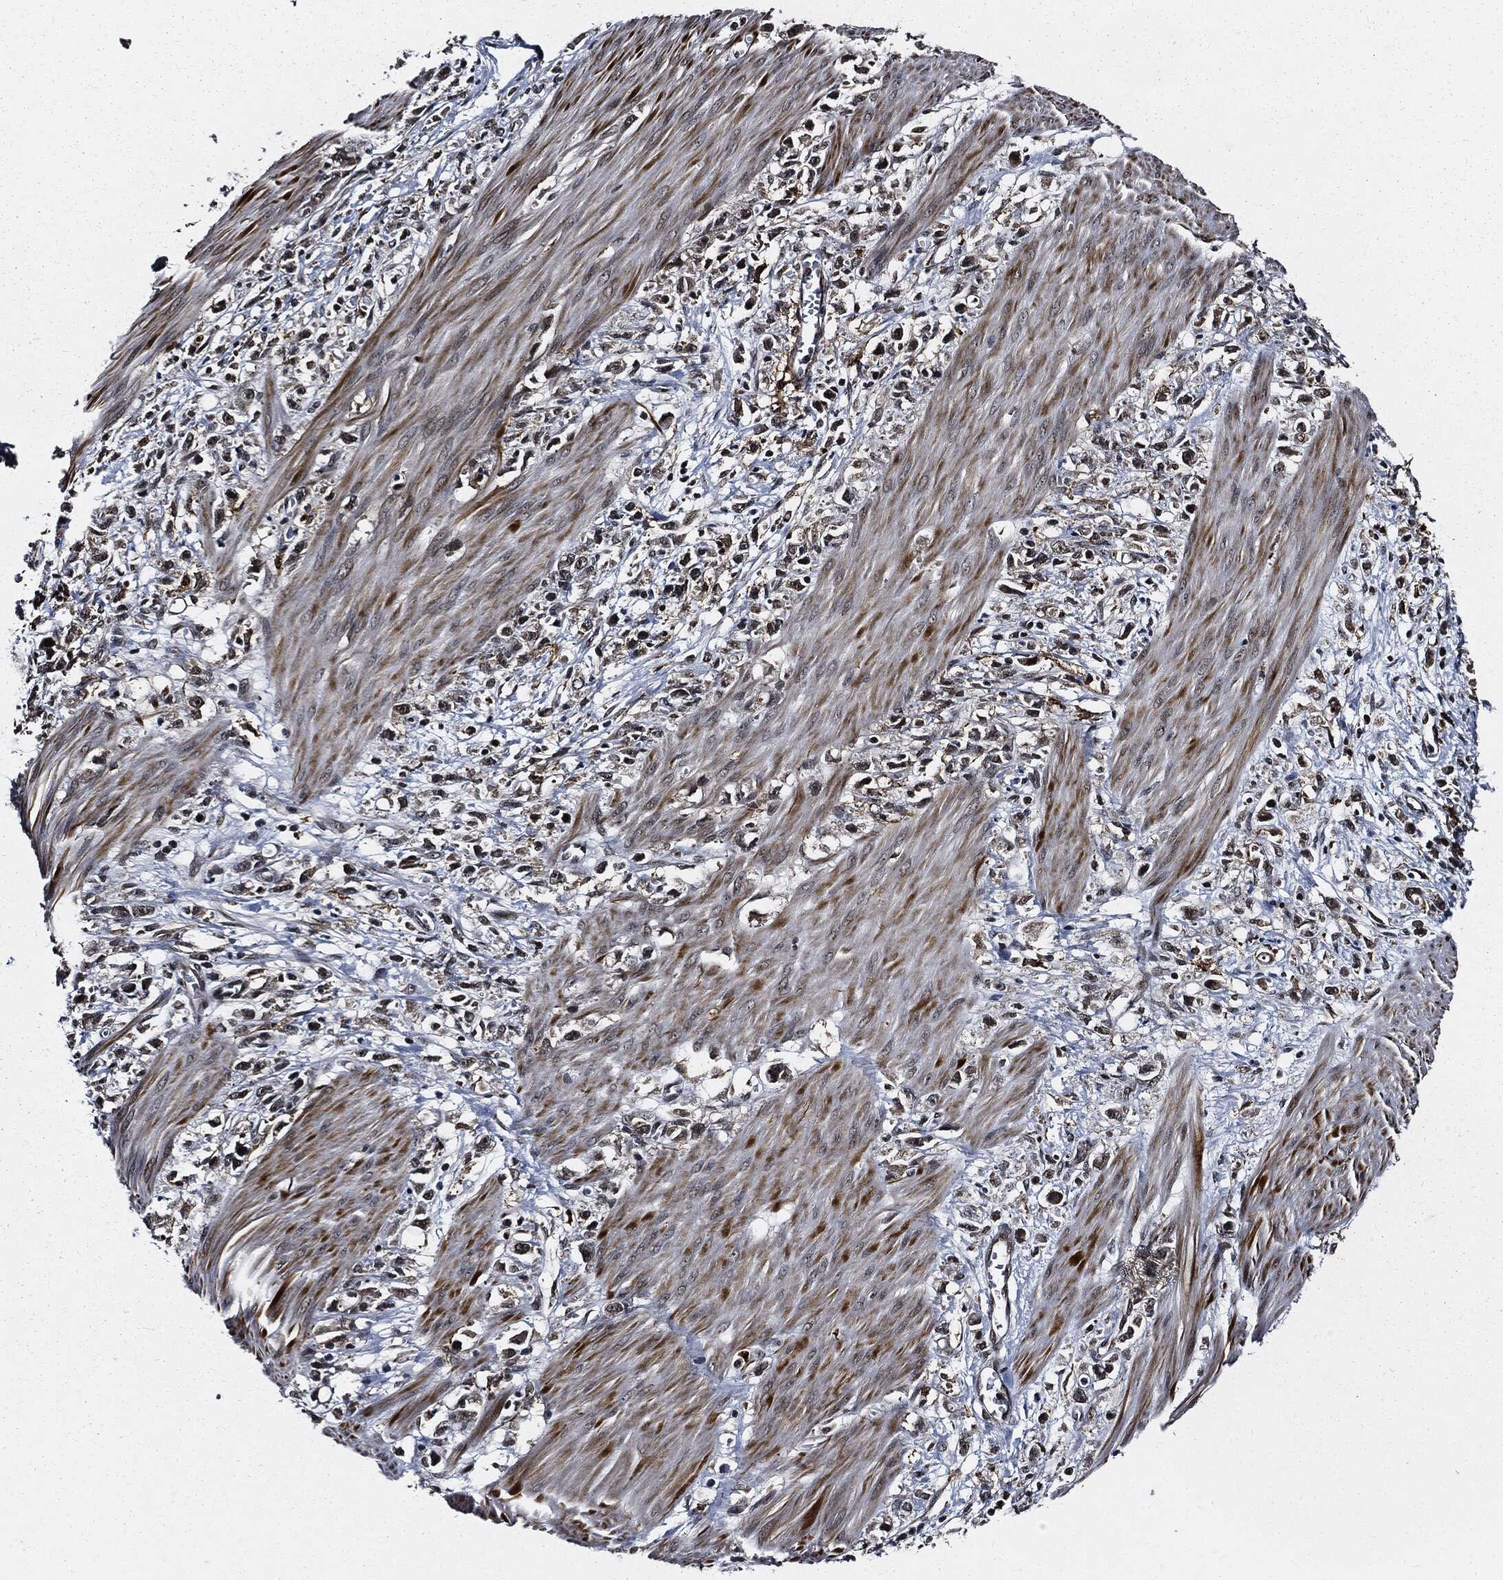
{"staining": {"intensity": "moderate", "quantity": "25%-75%", "location": "cytoplasmic/membranous,nuclear"}, "tissue": "stomach cancer", "cell_type": "Tumor cells", "image_type": "cancer", "snomed": [{"axis": "morphology", "description": "Adenocarcinoma, NOS"}, {"axis": "topography", "description": "Stomach"}], "caption": "Adenocarcinoma (stomach) stained for a protein demonstrates moderate cytoplasmic/membranous and nuclear positivity in tumor cells. Ihc stains the protein in brown and the nuclei are stained blue.", "gene": "SUGT1", "patient": {"sex": "female", "age": 59}}